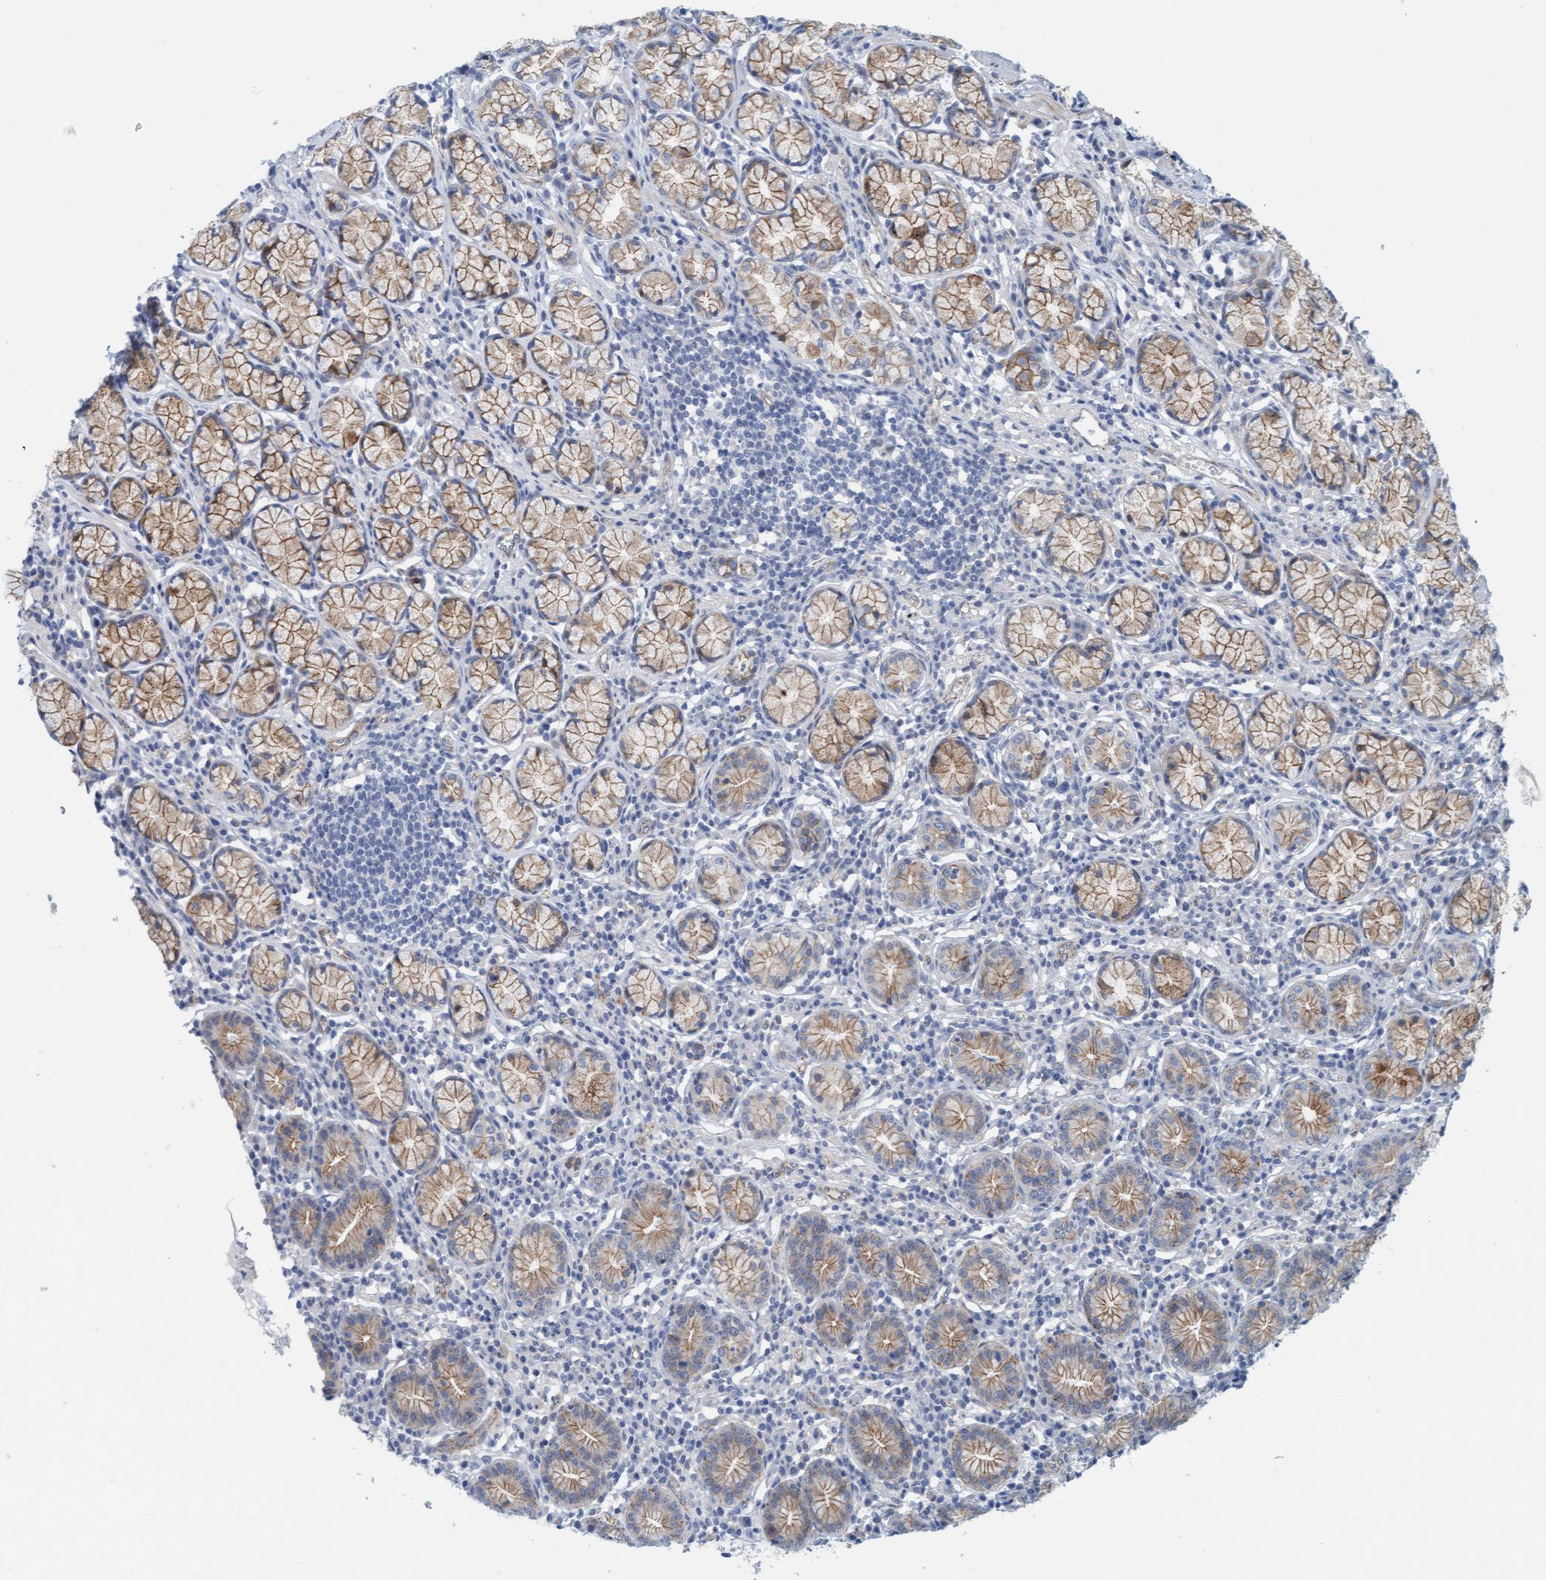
{"staining": {"intensity": "strong", "quantity": "25%-75%", "location": "cytoplasmic/membranous"}, "tissue": "stomach", "cell_type": "Glandular cells", "image_type": "normal", "snomed": [{"axis": "morphology", "description": "Normal tissue, NOS"}, {"axis": "topography", "description": "Stomach"}], "caption": "The histopathology image shows immunohistochemical staining of normal stomach. There is strong cytoplasmic/membranous expression is present in about 25%-75% of glandular cells.", "gene": "KRBA2", "patient": {"sex": "male", "age": 55}}